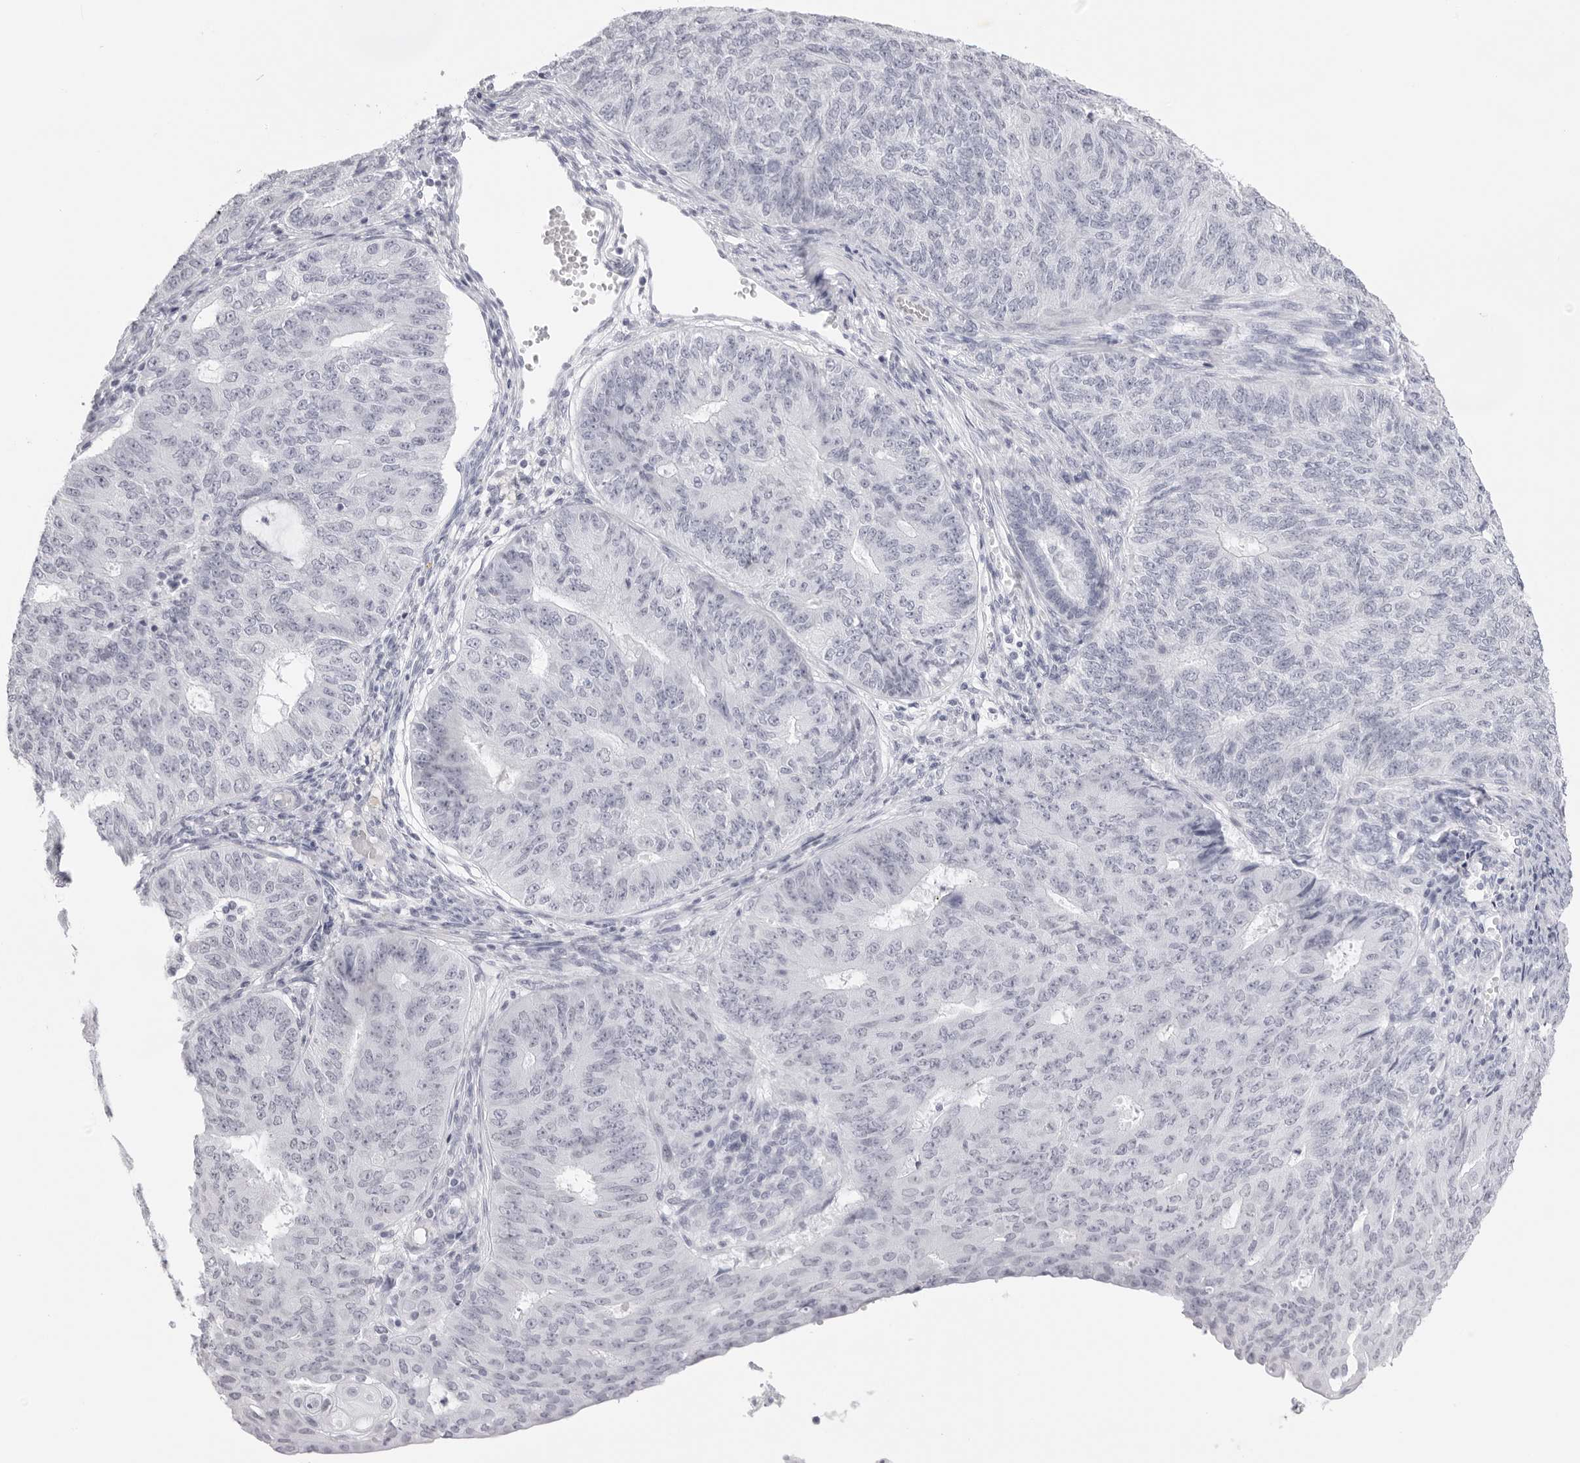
{"staining": {"intensity": "negative", "quantity": "none", "location": "none"}, "tissue": "endometrial cancer", "cell_type": "Tumor cells", "image_type": "cancer", "snomed": [{"axis": "morphology", "description": "Adenocarcinoma, NOS"}, {"axis": "topography", "description": "Endometrium"}], "caption": "Immunohistochemistry (IHC) photomicrograph of human endometrial cancer stained for a protein (brown), which displays no expression in tumor cells. (DAB immunohistochemistry (IHC) with hematoxylin counter stain).", "gene": "KLK12", "patient": {"sex": "female", "age": 32}}